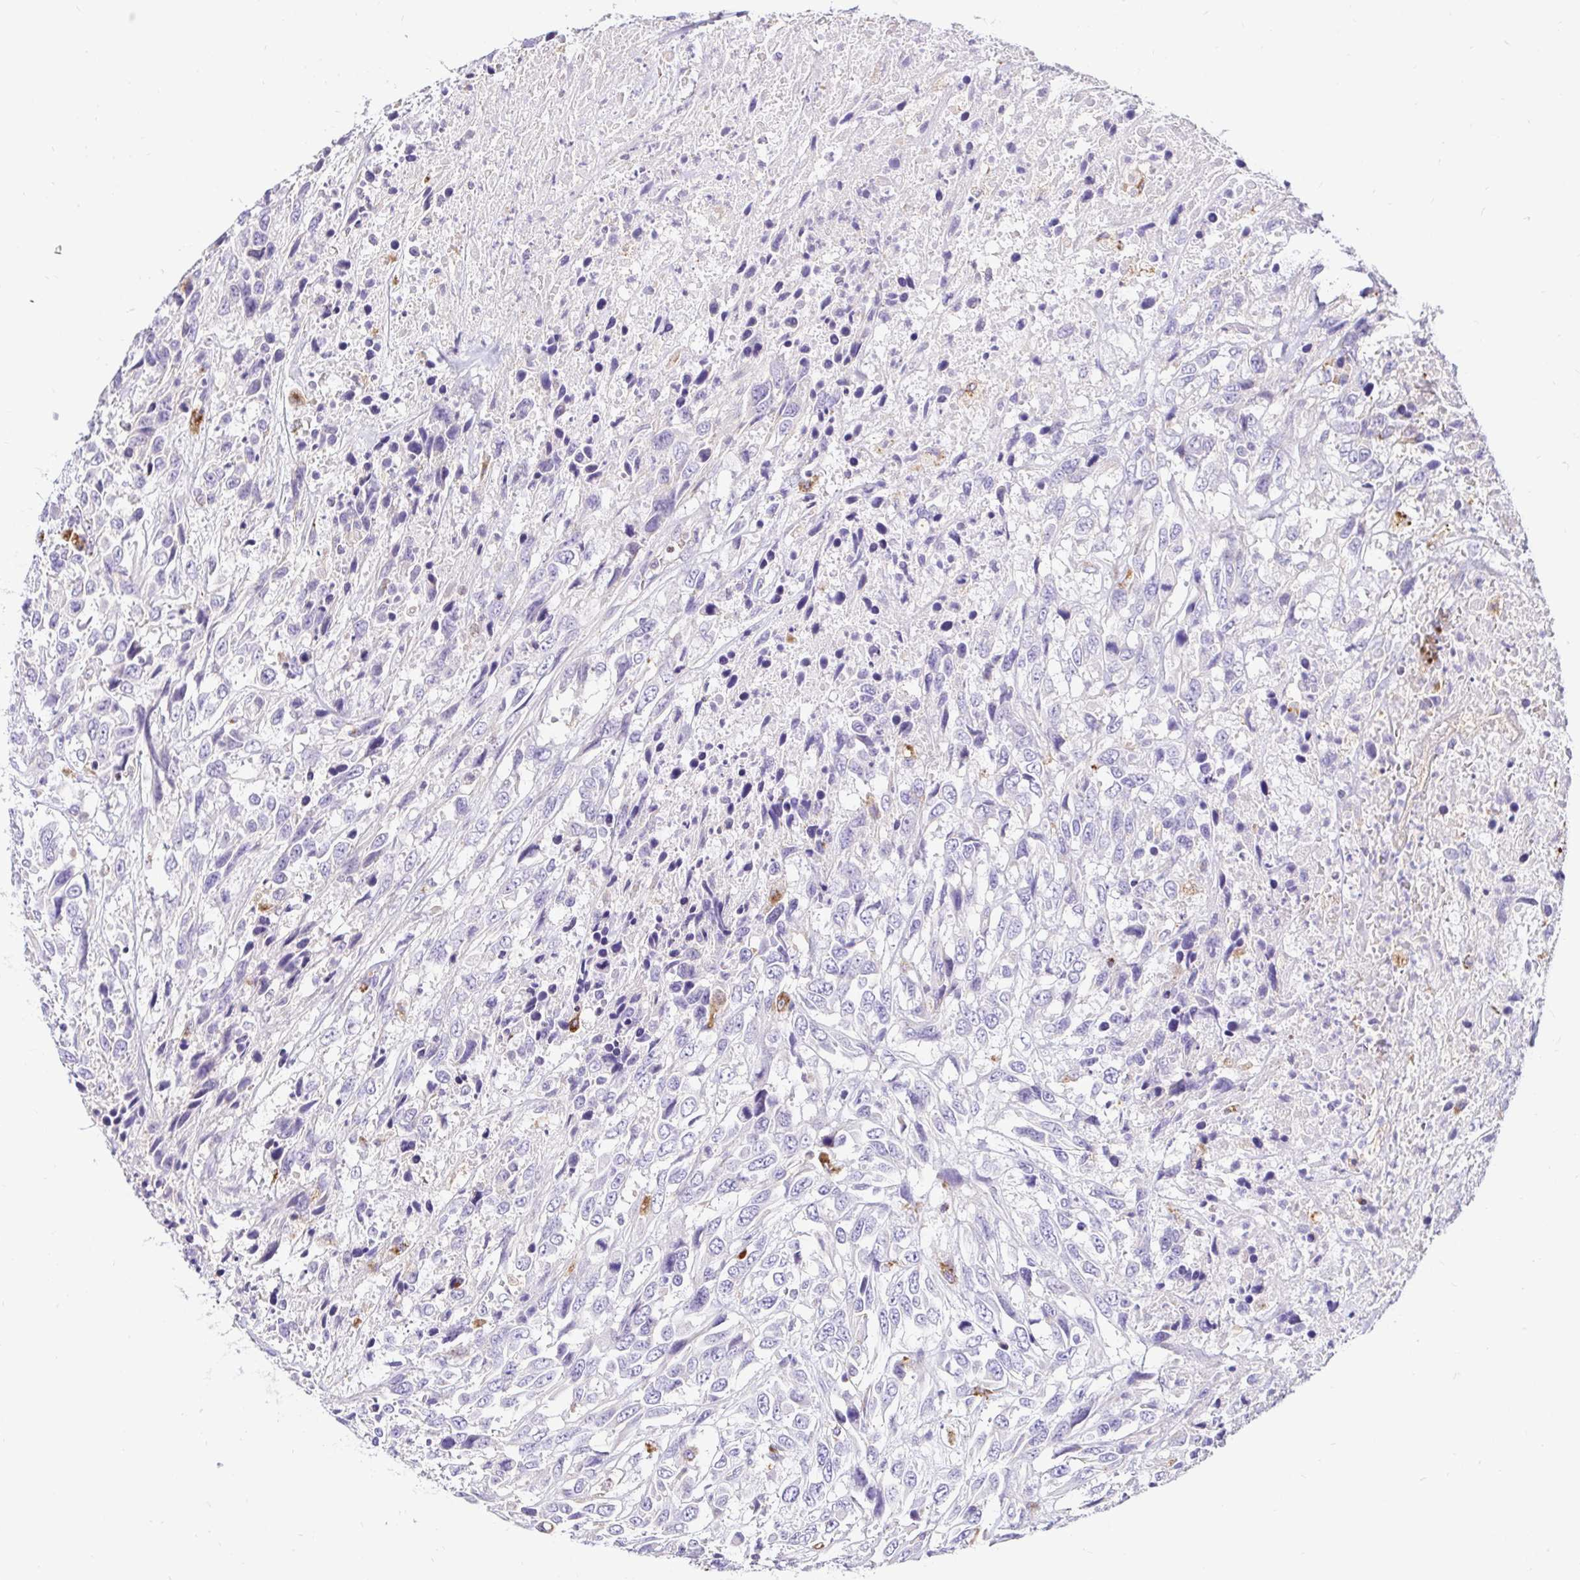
{"staining": {"intensity": "negative", "quantity": "none", "location": "none"}, "tissue": "urothelial cancer", "cell_type": "Tumor cells", "image_type": "cancer", "snomed": [{"axis": "morphology", "description": "Urothelial carcinoma, High grade"}, {"axis": "topography", "description": "Urinary bladder"}], "caption": "Immunohistochemical staining of human urothelial cancer demonstrates no significant positivity in tumor cells. The staining is performed using DAB (3,3'-diaminobenzidine) brown chromogen with nuclei counter-stained in using hematoxylin.", "gene": "FUCA1", "patient": {"sex": "female", "age": 70}}